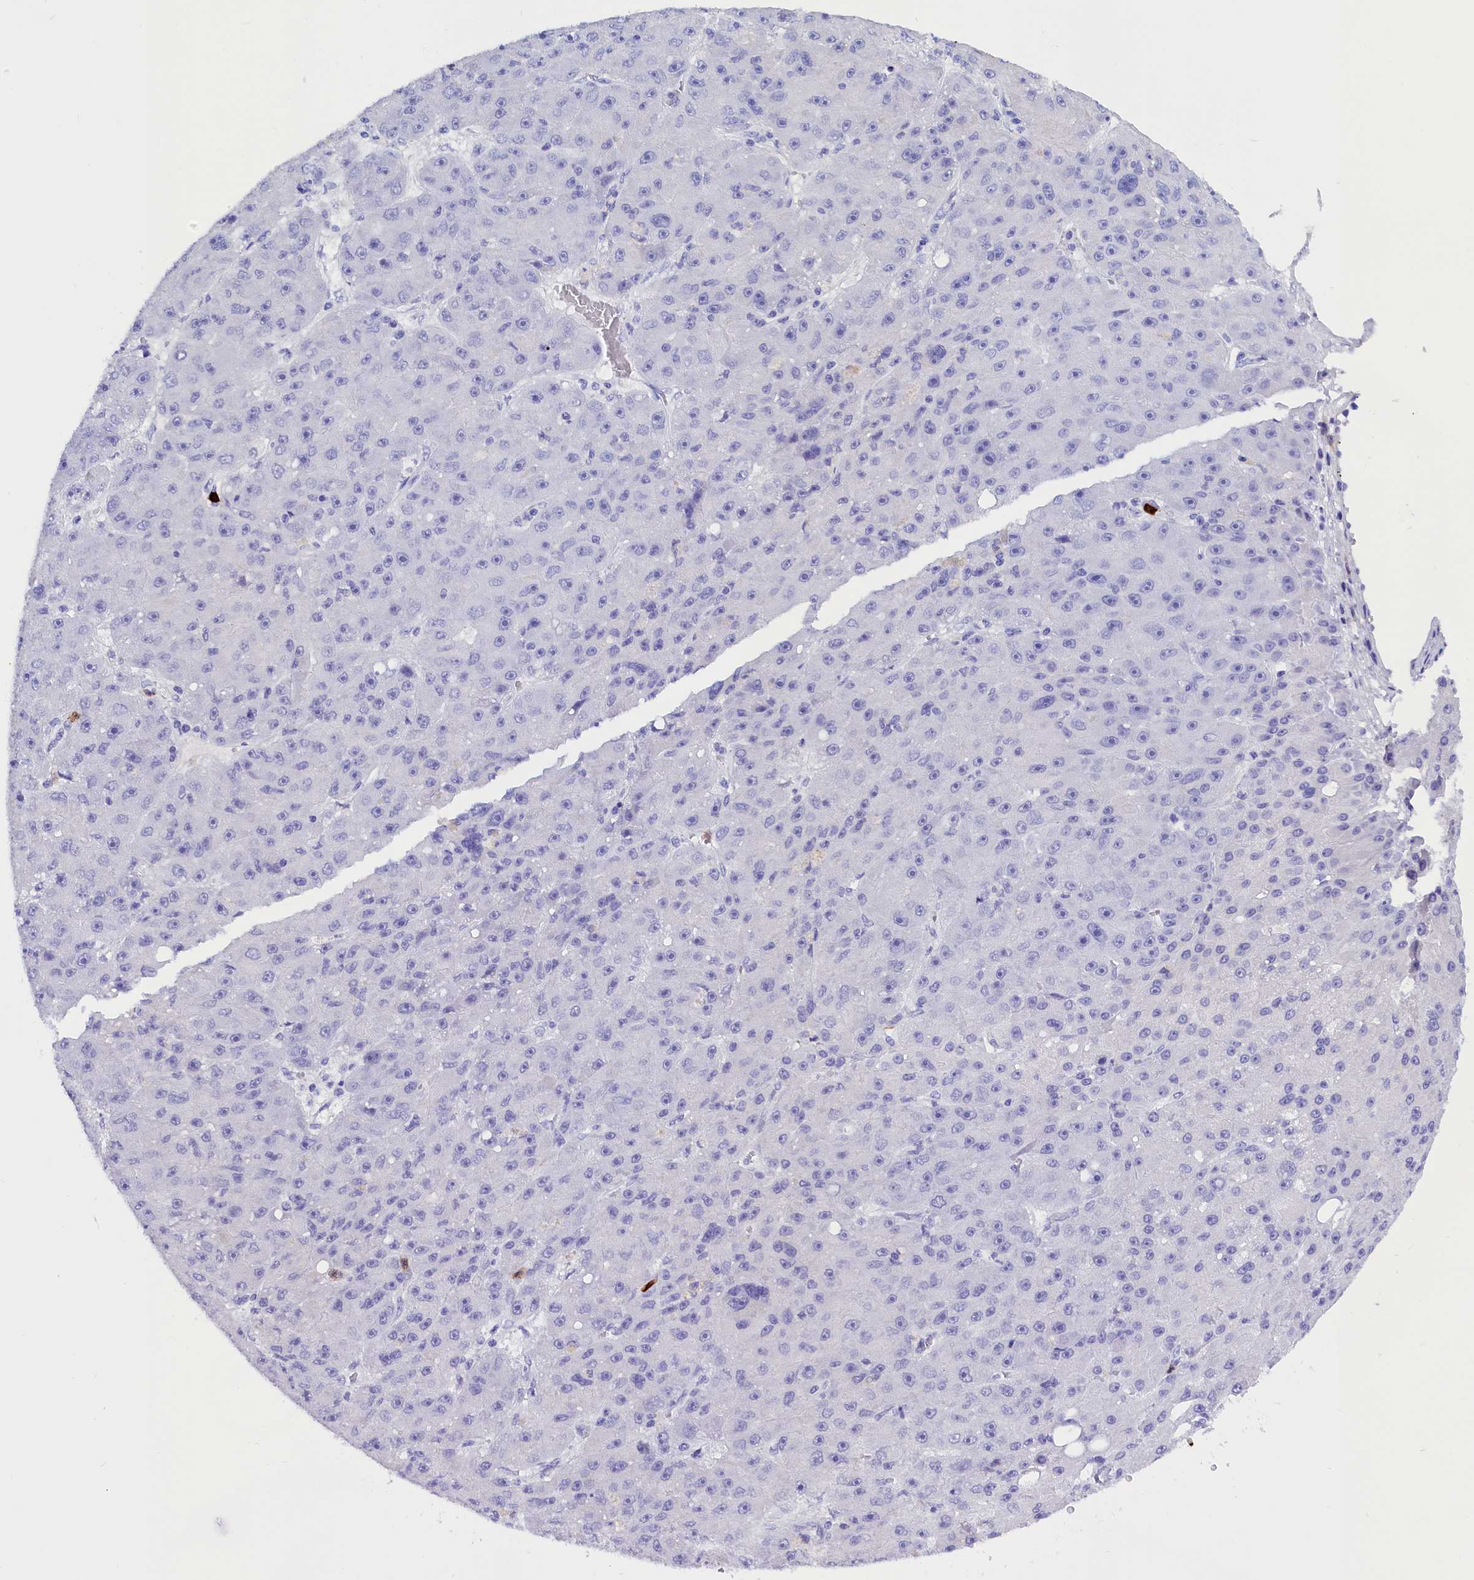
{"staining": {"intensity": "negative", "quantity": "none", "location": "none"}, "tissue": "liver cancer", "cell_type": "Tumor cells", "image_type": "cancer", "snomed": [{"axis": "morphology", "description": "Carcinoma, Hepatocellular, NOS"}, {"axis": "topography", "description": "Liver"}], "caption": "Tumor cells are negative for brown protein staining in liver cancer (hepatocellular carcinoma). (DAB (3,3'-diaminobenzidine) immunohistochemistry visualized using brightfield microscopy, high magnification).", "gene": "CLC", "patient": {"sex": "male", "age": 67}}